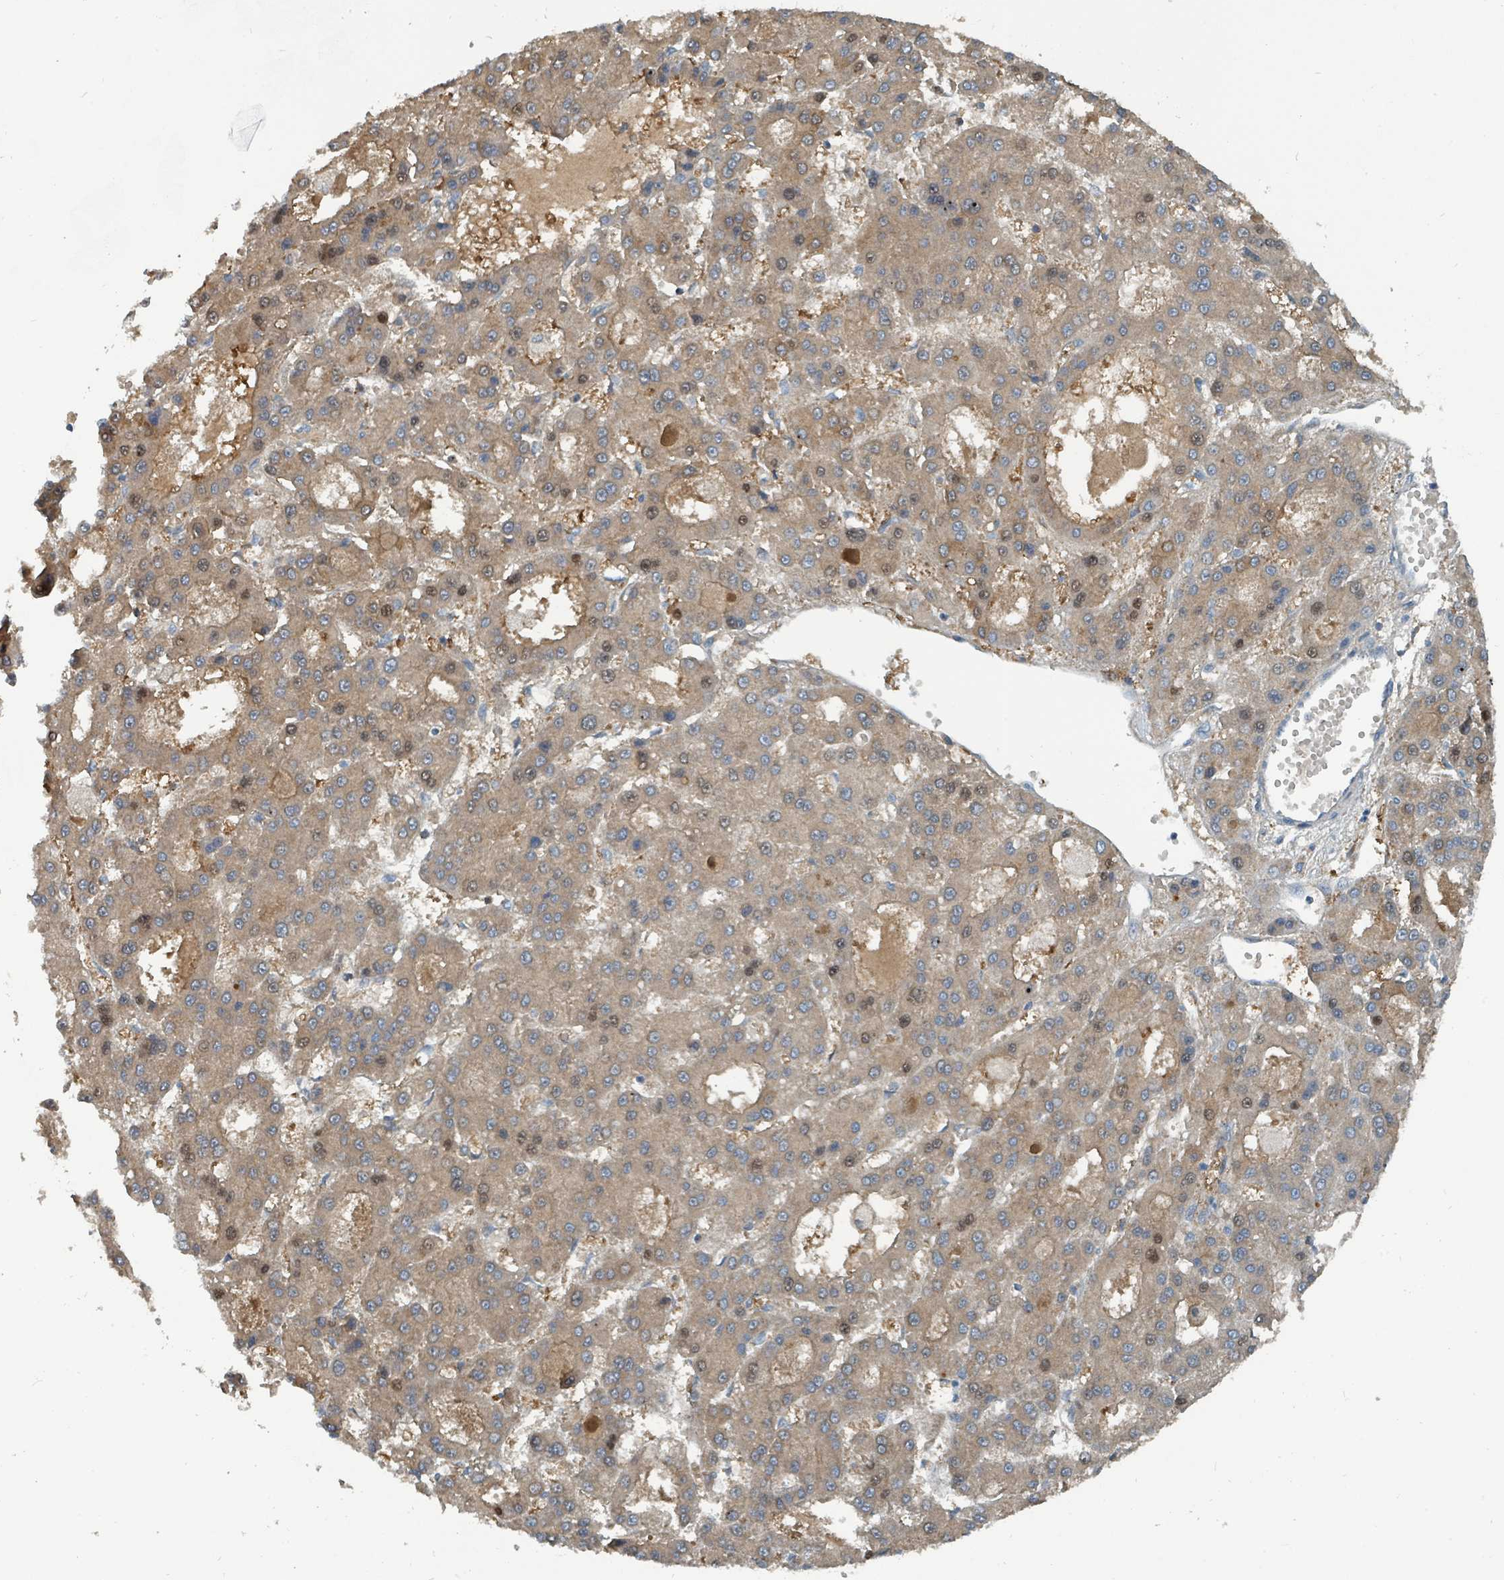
{"staining": {"intensity": "moderate", "quantity": ">75%", "location": "cytoplasmic/membranous,nuclear"}, "tissue": "liver cancer", "cell_type": "Tumor cells", "image_type": "cancer", "snomed": [{"axis": "morphology", "description": "Carcinoma, Hepatocellular, NOS"}, {"axis": "topography", "description": "Liver"}], "caption": "A photomicrograph showing moderate cytoplasmic/membranous and nuclear positivity in approximately >75% of tumor cells in liver cancer (hepatocellular carcinoma), as visualized by brown immunohistochemical staining.", "gene": "SLC44A5", "patient": {"sex": "male", "age": 70}}